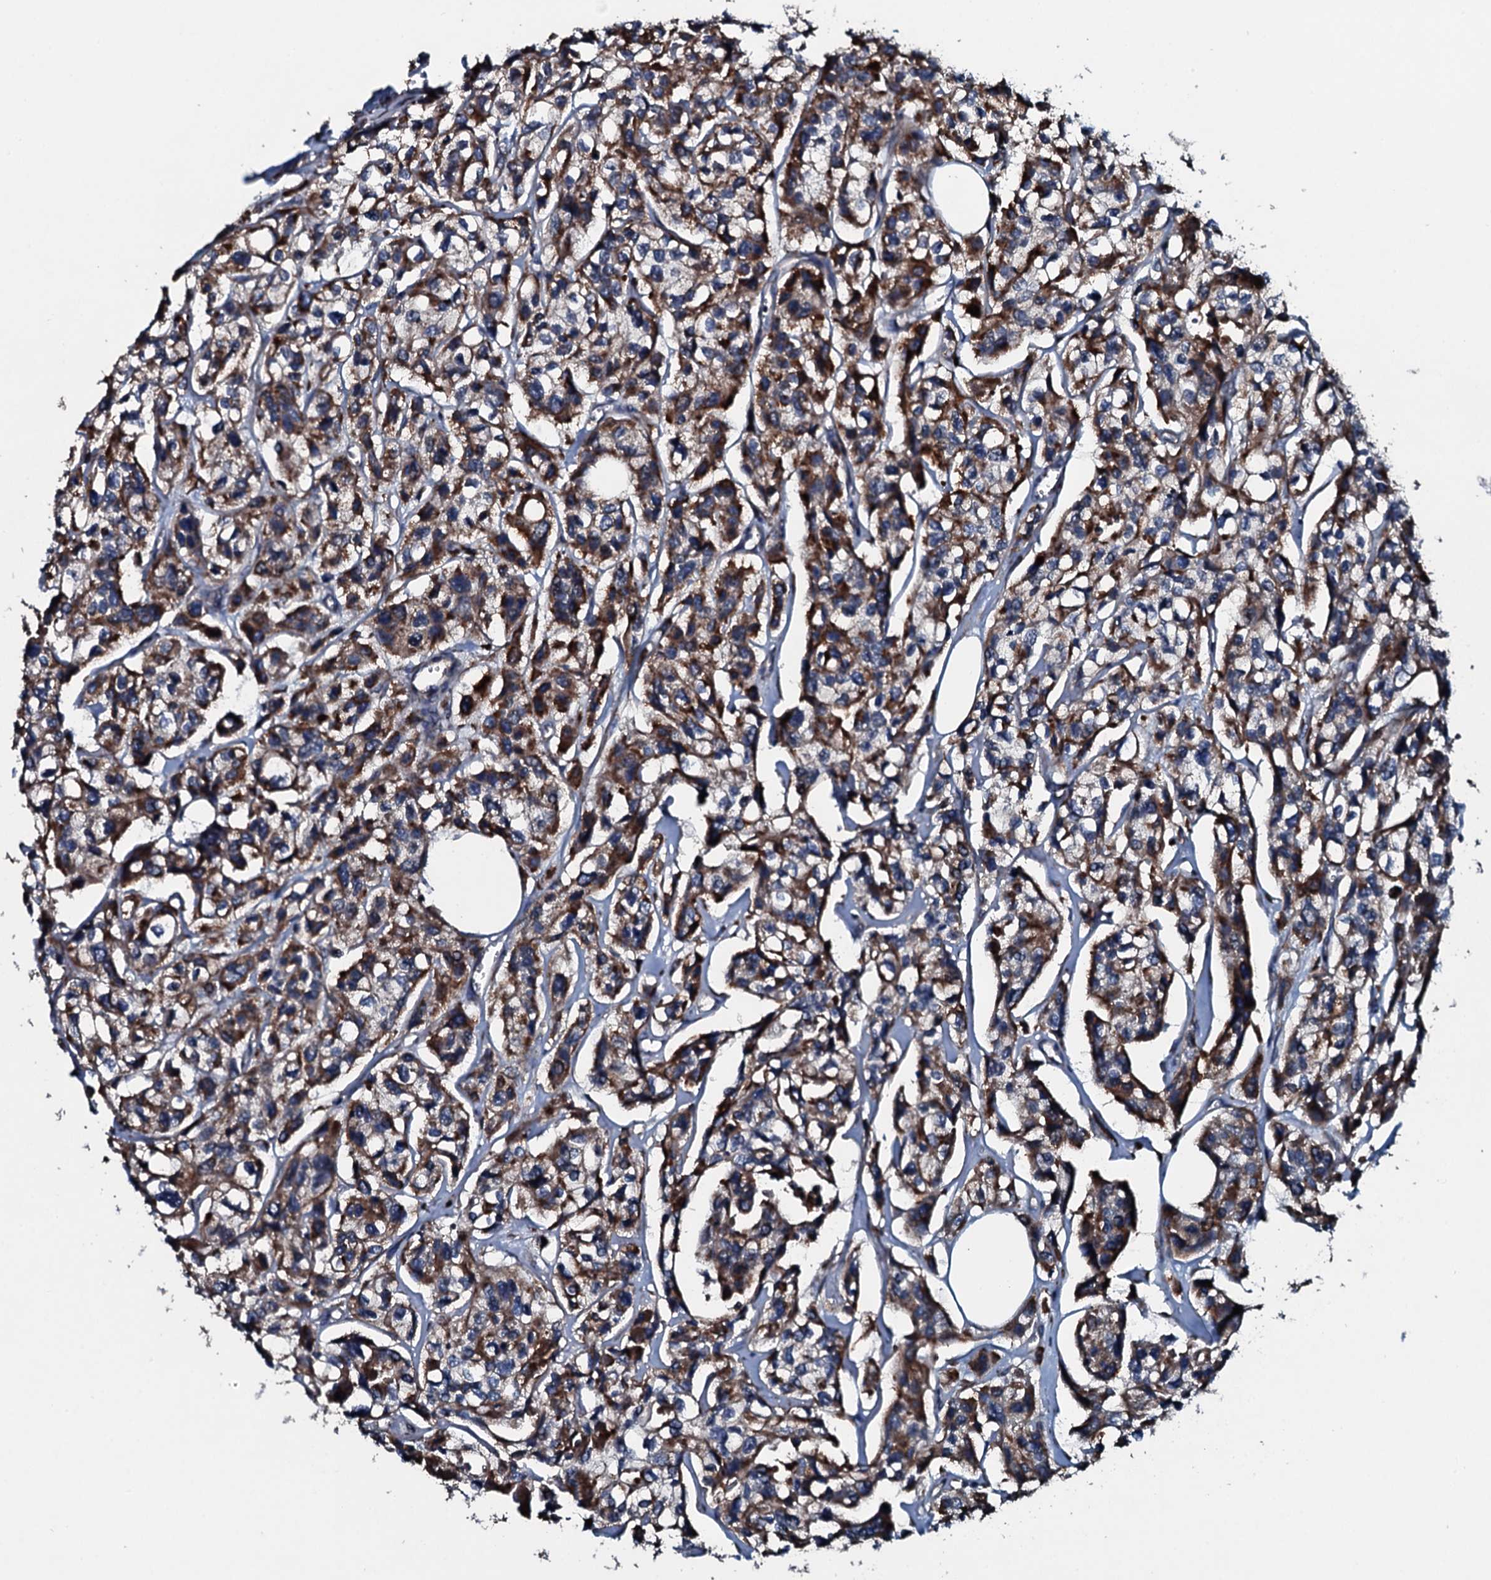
{"staining": {"intensity": "strong", "quantity": ">75%", "location": "cytoplasmic/membranous"}, "tissue": "urothelial cancer", "cell_type": "Tumor cells", "image_type": "cancer", "snomed": [{"axis": "morphology", "description": "Urothelial carcinoma, High grade"}, {"axis": "topography", "description": "Urinary bladder"}], "caption": "Human urothelial cancer stained with a protein marker demonstrates strong staining in tumor cells.", "gene": "ACSS3", "patient": {"sex": "male", "age": 67}}